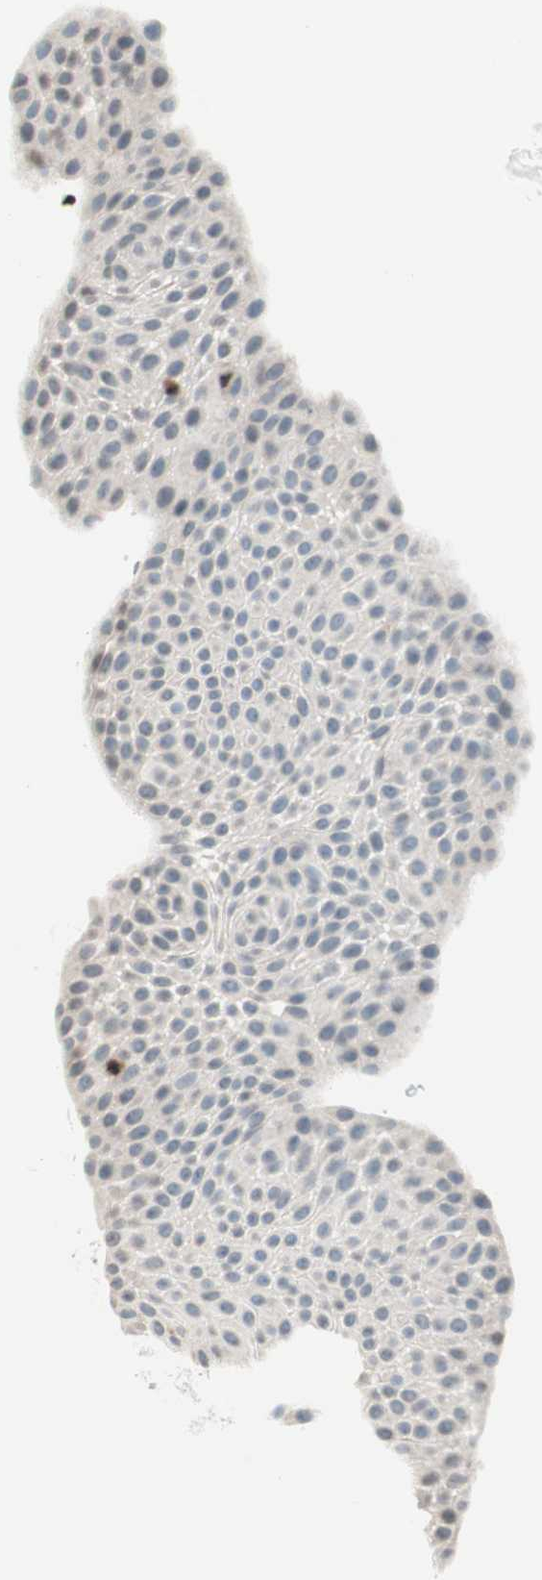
{"staining": {"intensity": "negative", "quantity": "none", "location": "none"}, "tissue": "urothelial cancer", "cell_type": "Tumor cells", "image_type": "cancer", "snomed": [{"axis": "morphology", "description": "Urothelial carcinoma, Low grade"}, {"axis": "topography", "description": "Urinary bladder"}], "caption": "This is a image of IHC staining of urothelial cancer, which shows no positivity in tumor cells.", "gene": "WIPF1", "patient": {"sex": "female", "age": 60}}